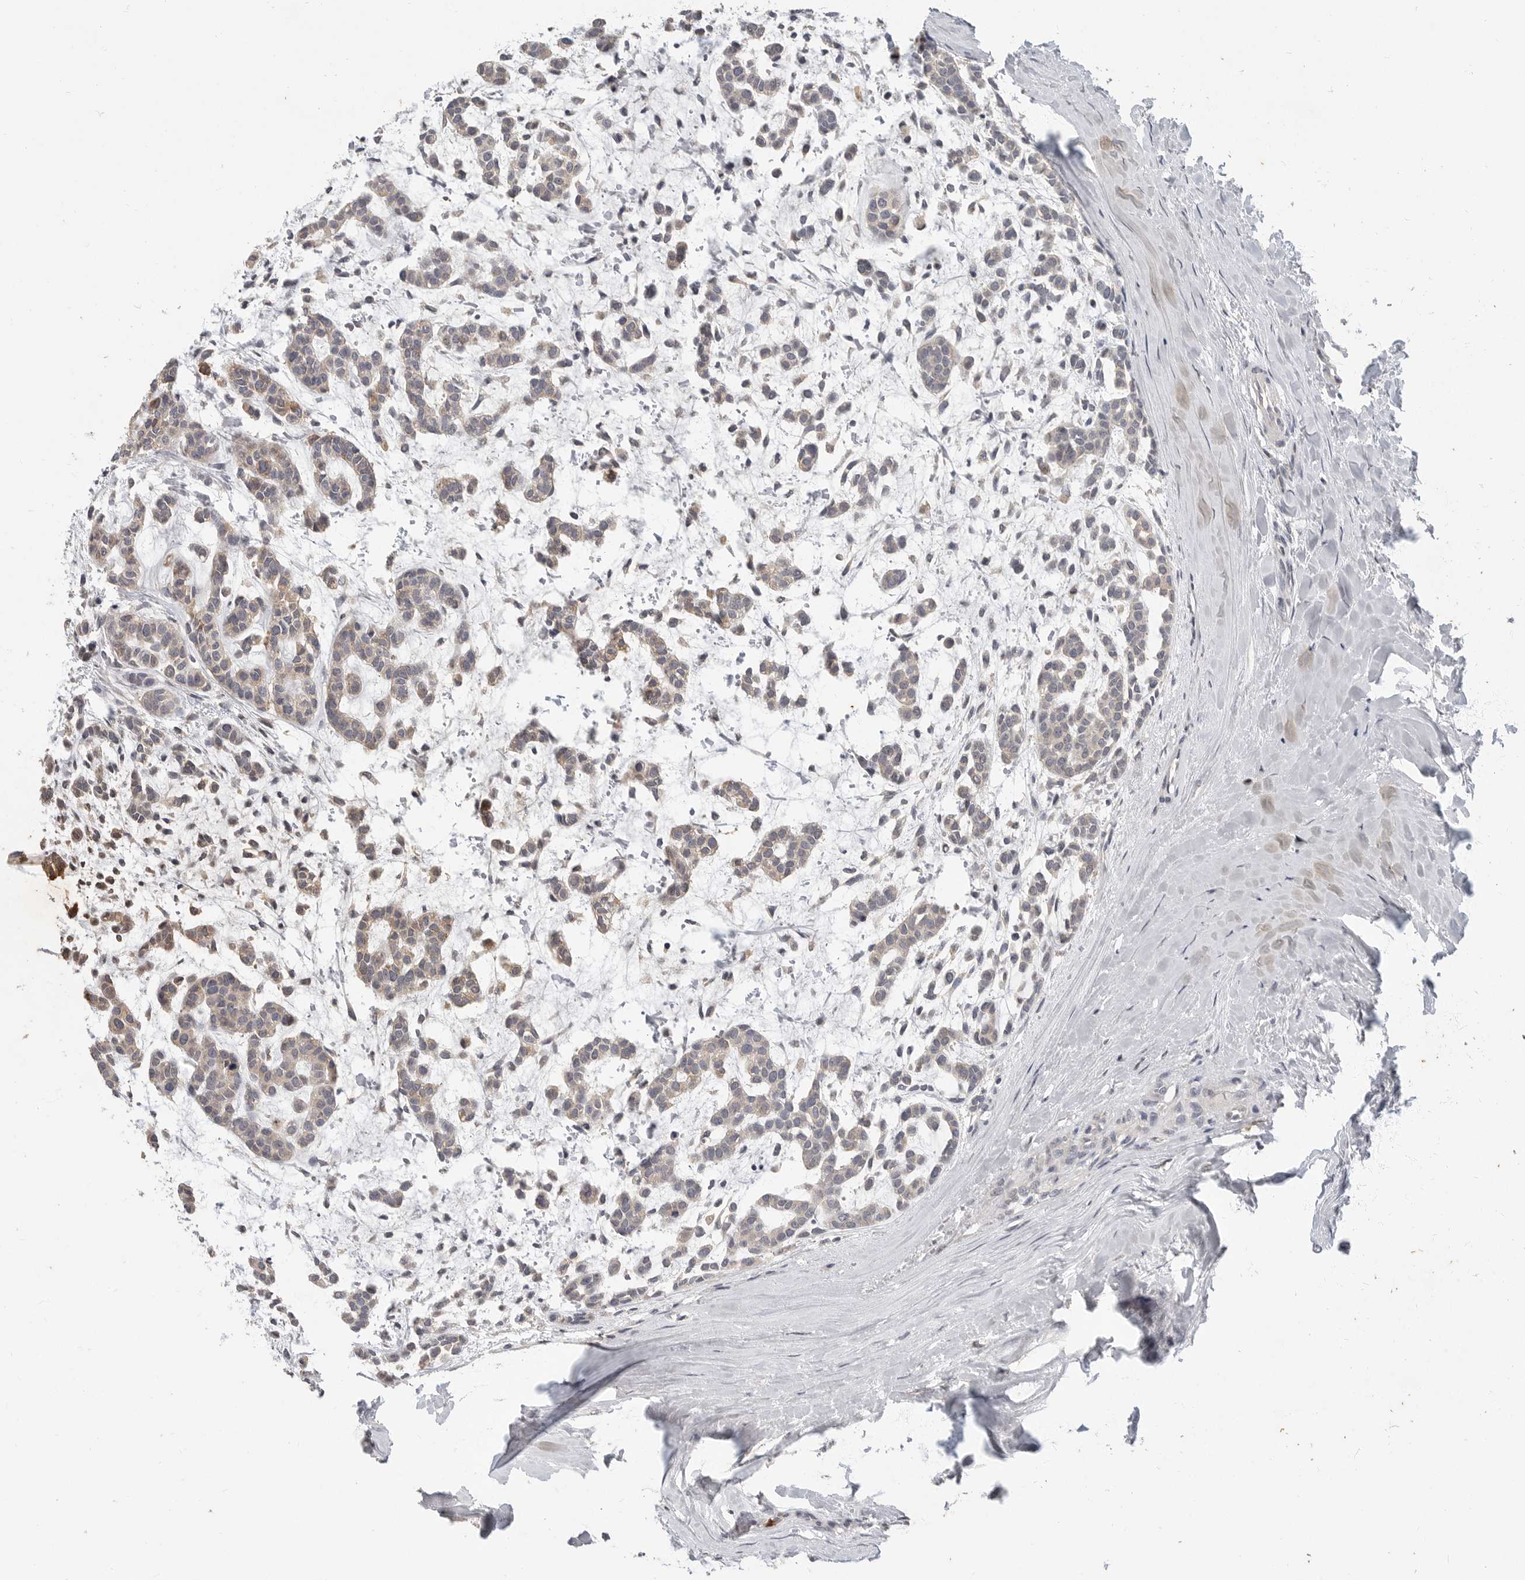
{"staining": {"intensity": "weak", "quantity": "<25%", "location": "cytoplasmic/membranous"}, "tissue": "head and neck cancer", "cell_type": "Tumor cells", "image_type": "cancer", "snomed": [{"axis": "morphology", "description": "Adenocarcinoma, NOS"}, {"axis": "morphology", "description": "Adenoma, NOS"}, {"axis": "topography", "description": "Head-Neck"}], "caption": "IHC histopathology image of head and neck cancer stained for a protein (brown), which exhibits no staining in tumor cells. (Brightfield microscopy of DAB (3,3'-diaminobenzidine) IHC at high magnification).", "gene": "LTBR", "patient": {"sex": "female", "age": 55}}